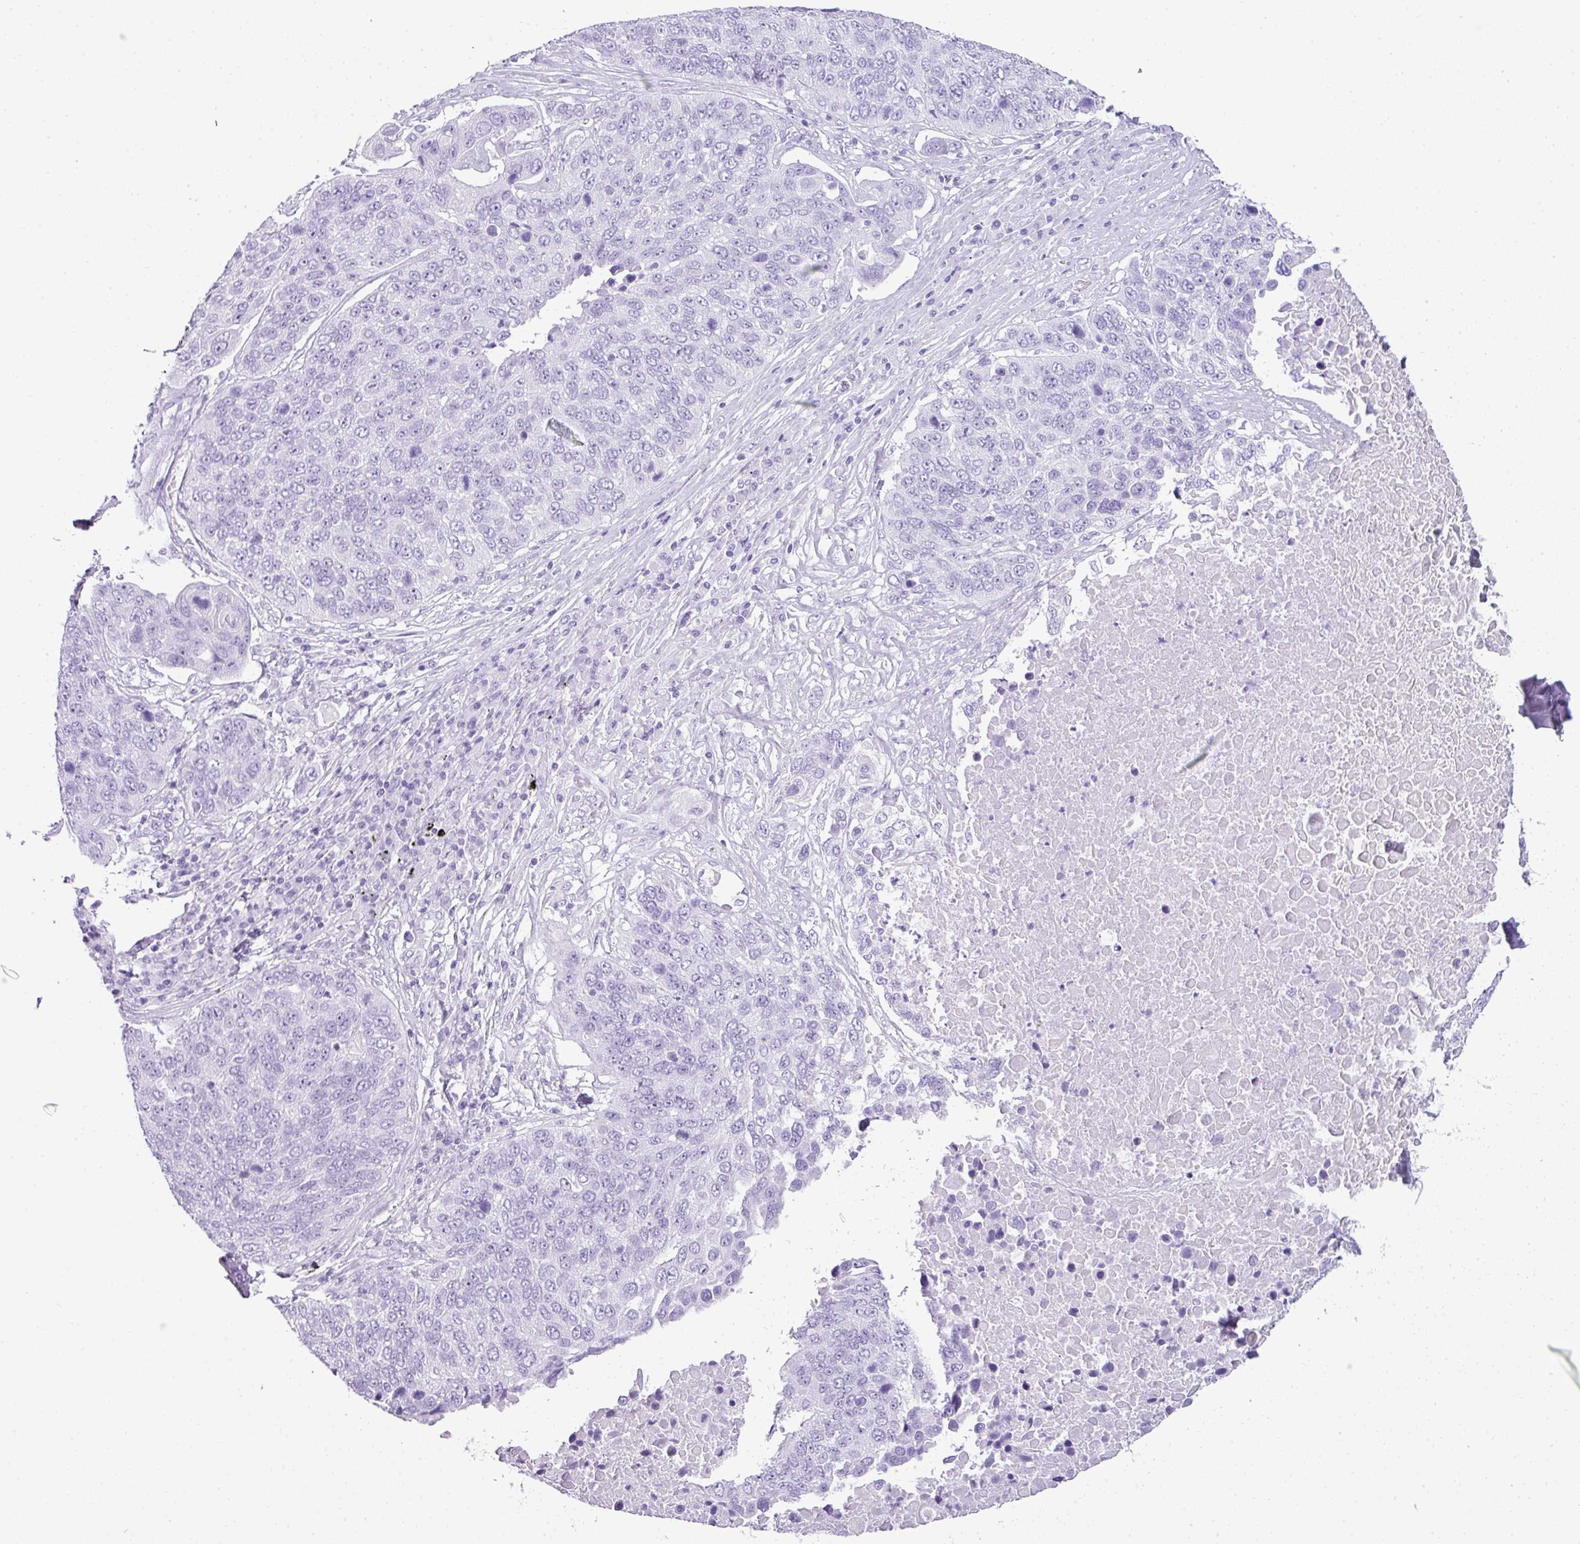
{"staining": {"intensity": "negative", "quantity": "none", "location": "none"}, "tissue": "lung cancer", "cell_type": "Tumor cells", "image_type": "cancer", "snomed": [{"axis": "morphology", "description": "Squamous cell carcinoma, NOS"}, {"axis": "topography", "description": "Lung"}], "caption": "The micrograph shows no staining of tumor cells in lung cancer. Nuclei are stained in blue.", "gene": "TNP1", "patient": {"sex": "male", "age": 66}}